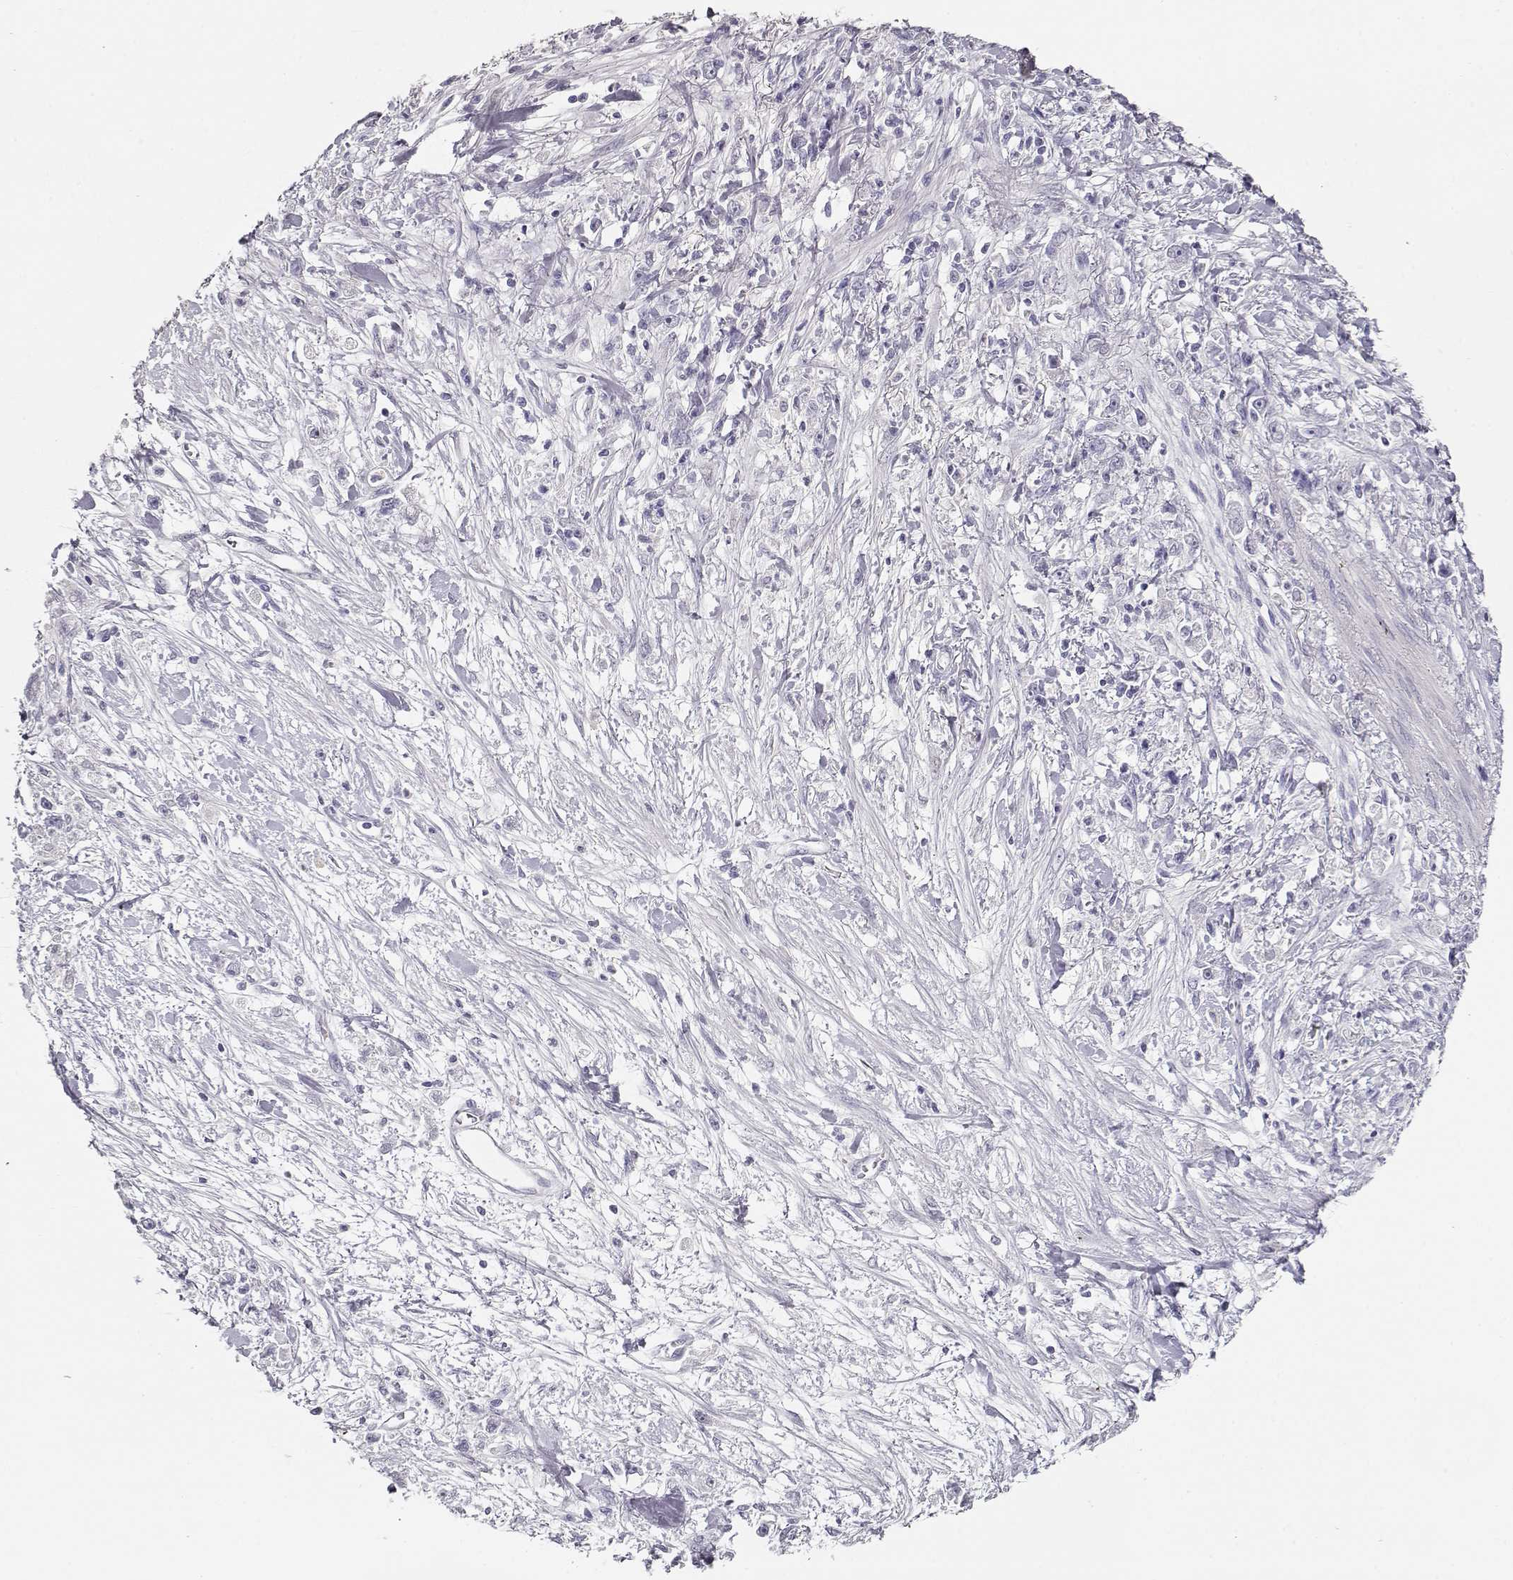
{"staining": {"intensity": "negative", "quantity": "none", "location": "none"}, "tissue": "stomach cancer", "cell_type": "Tumor cells", "image_type": "cancer", "snomed": [{"axis": "morphology", "description": "Adenocarcinoma, NOS"}, {"axis": "topography", "description": "Stomach"}], "caption": "Tumor cells show no significant positivity in stomach adenocarcinoma. (DAB (3,3'-diaminobenzidine) immunohistochemistry (IHC) with hematoxylin counter stain).", "gene": "MAGEC1", "patient": {"sex": "female", "age": 59}}